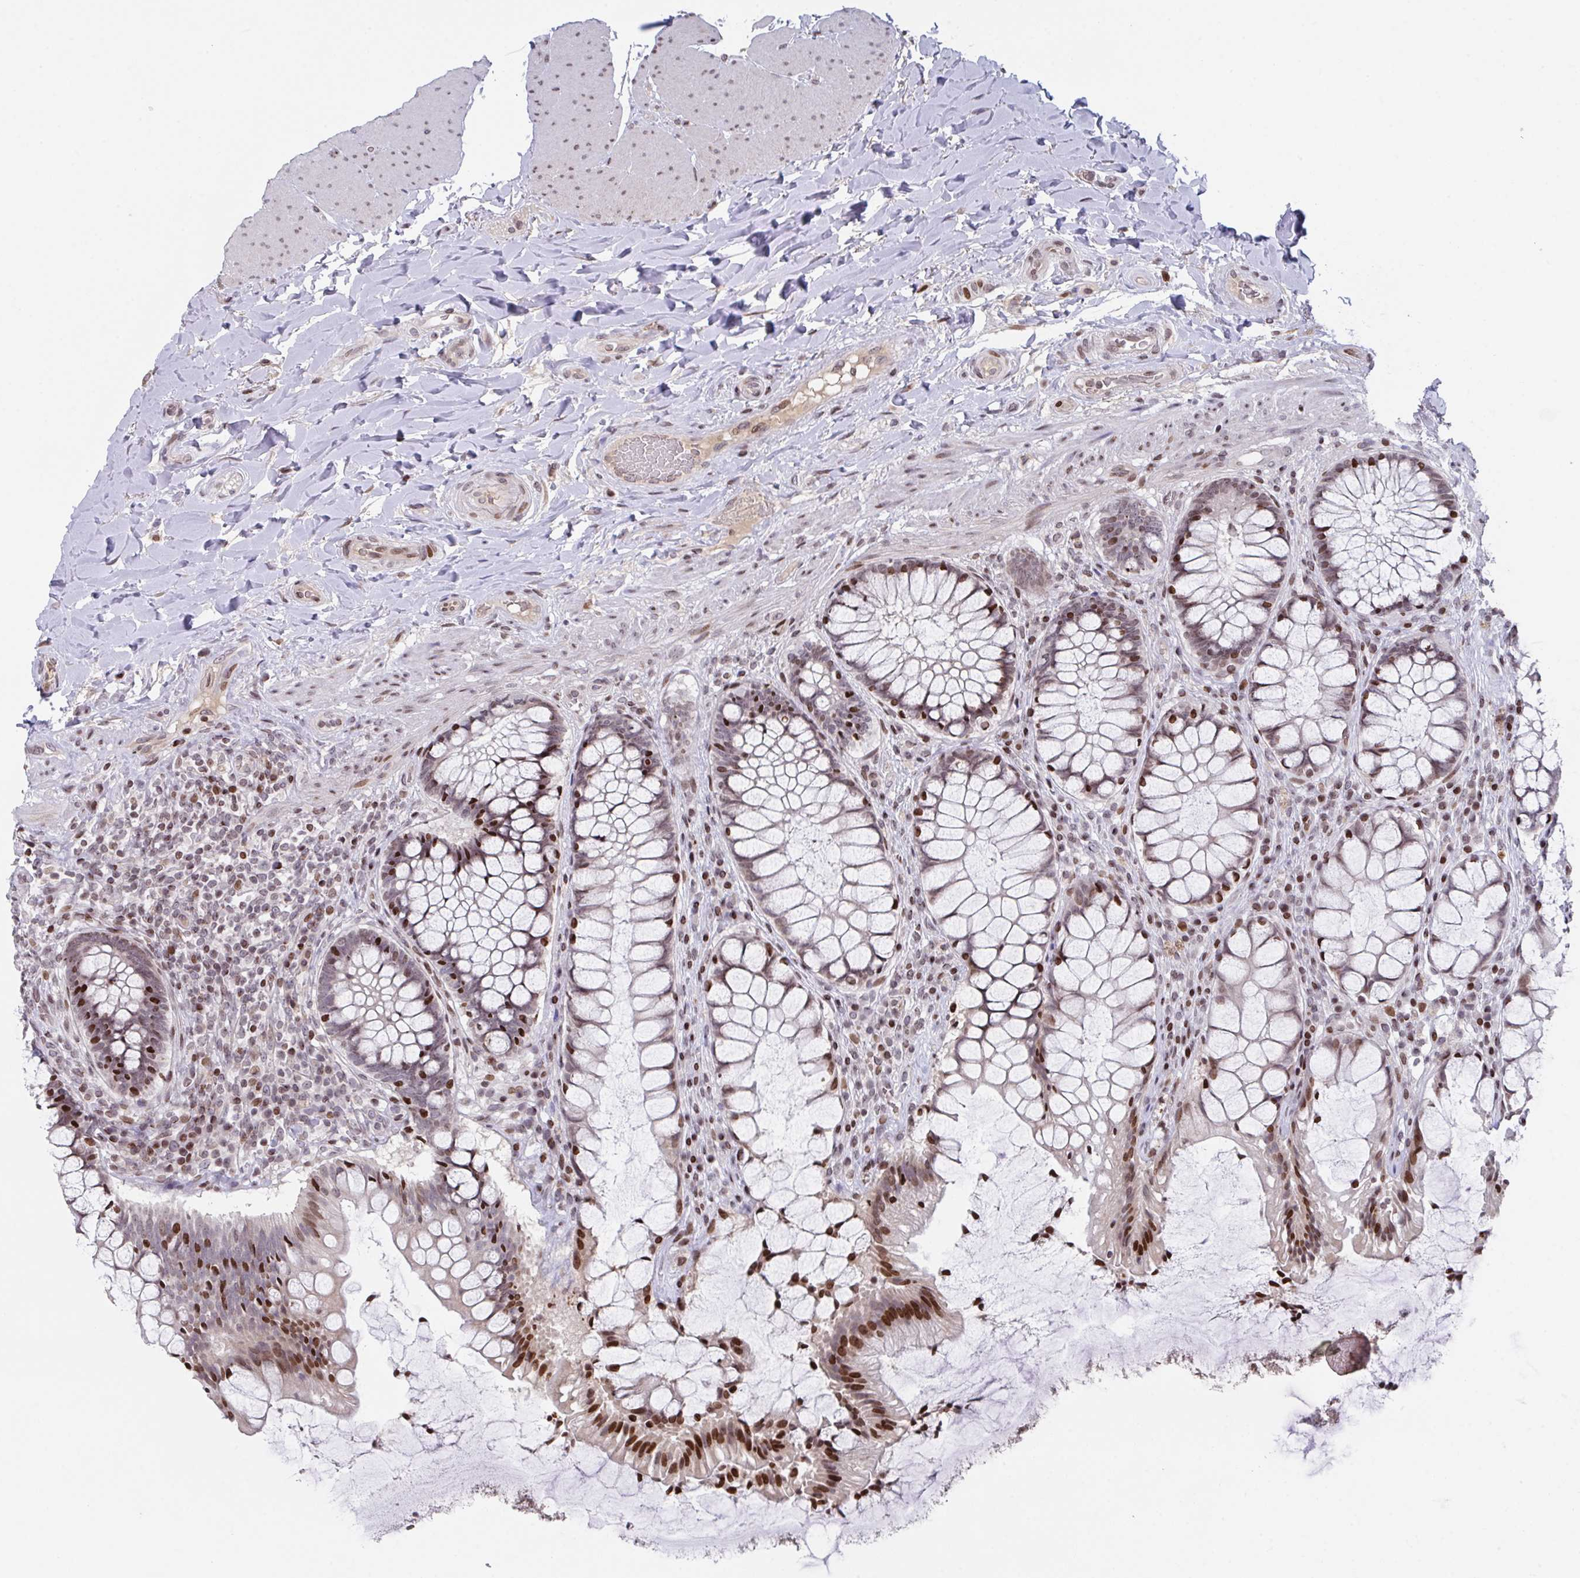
{"staining": {"intensity": "moderate", "quantity": ">75%", "location": "nuclear"}, "tissue": "rectum", "cell_type": "Glandular cells", "image_type": "normal", "snomed": [{"axis": "morphology", "description": "Normal tissue, NOS"}, {"axis": "topography", "description": "Rectum"}], "caption": "Immunohistochemical staining of normal human rectum exhibits medium levels of moderate nuclear expression in about >75% of glandular cells. The protein of interest is stained brown, and the nuclei are stained in blue (DAB (3,3'-diaminobenzidine) IHC with brightfield microscopy, high magnification).", "gene": "PCDHB8", "patient": {"sex": "female", "age": 58}}